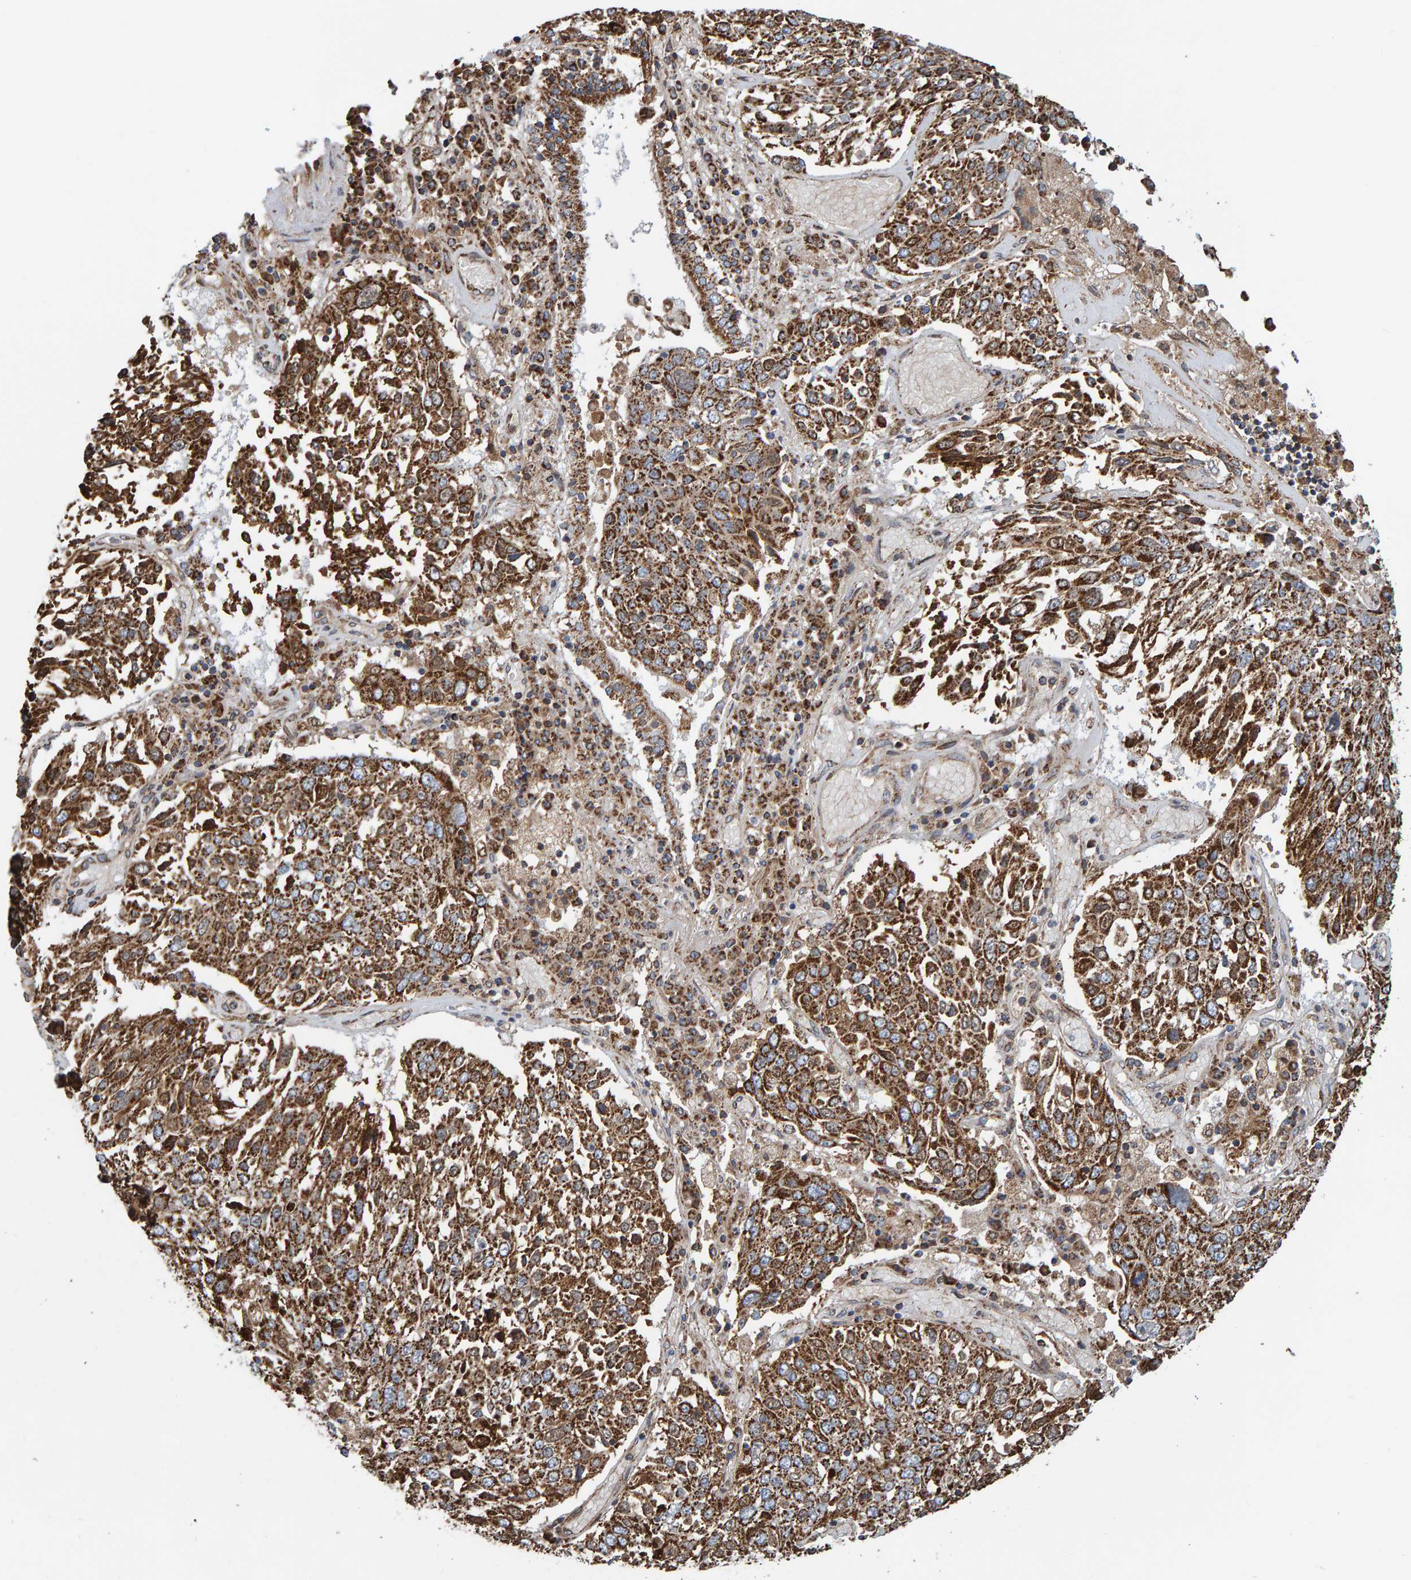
{"staining": {"intensity": "strong", "quantity": ">75%", "location": "cytoplasmic/membranous"}, "tissue": "lung cancer", "cell_type": "Tumor cells", "image_type": "cancer", "snomed": [{"axis": "morphology", "description": "Squamous cell carcinoma, NOS"}, {"axis": "topography", "description": "Lung"}], "caption": "DAB immunohistochemical staining of human lung cancer (squamous cell carcinoma) demonstrates strong cytoplasmic/membranous protein staining in about >75% of tumor cells.", "gene": "MRPL45", "patient": {"sex": "male", "age": 65}}